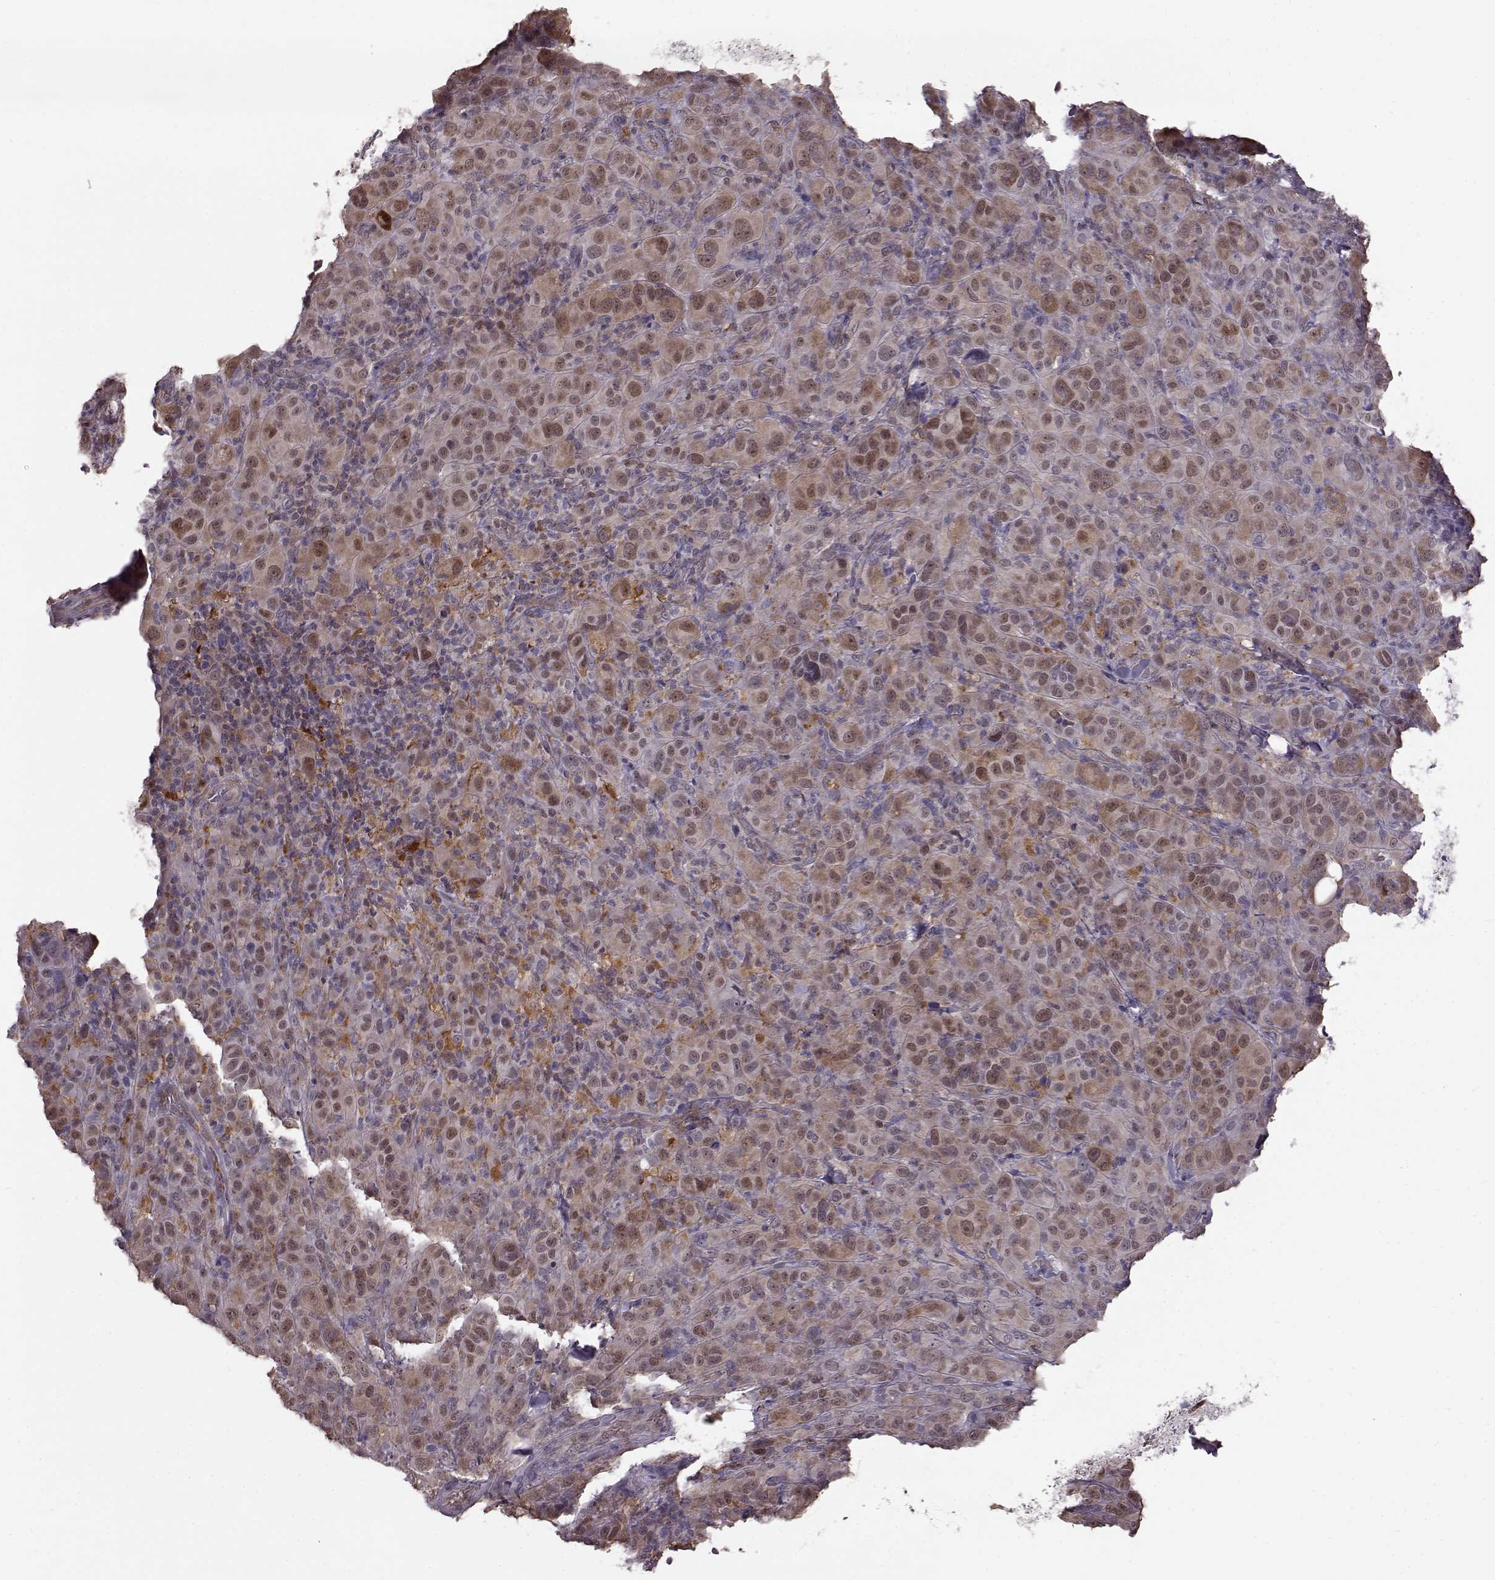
{"staining": {"intensity": "weak", "quantity": "<25%", "location": "nuclear"}, "tissue": "melanoma", "cell_type": "Tumor cells", "image_type": "cancer", "snomed": [{"axis": "morphology", "description": "Malignant melanoma, NOS"}, {"axis": "topography", "description": "Skin"}], "caption": "Melanoma stained for a protein using IHC displays no expression tumor cells.", "gene": "KLF6", "patient": {"sex": "female", "age": 87}}